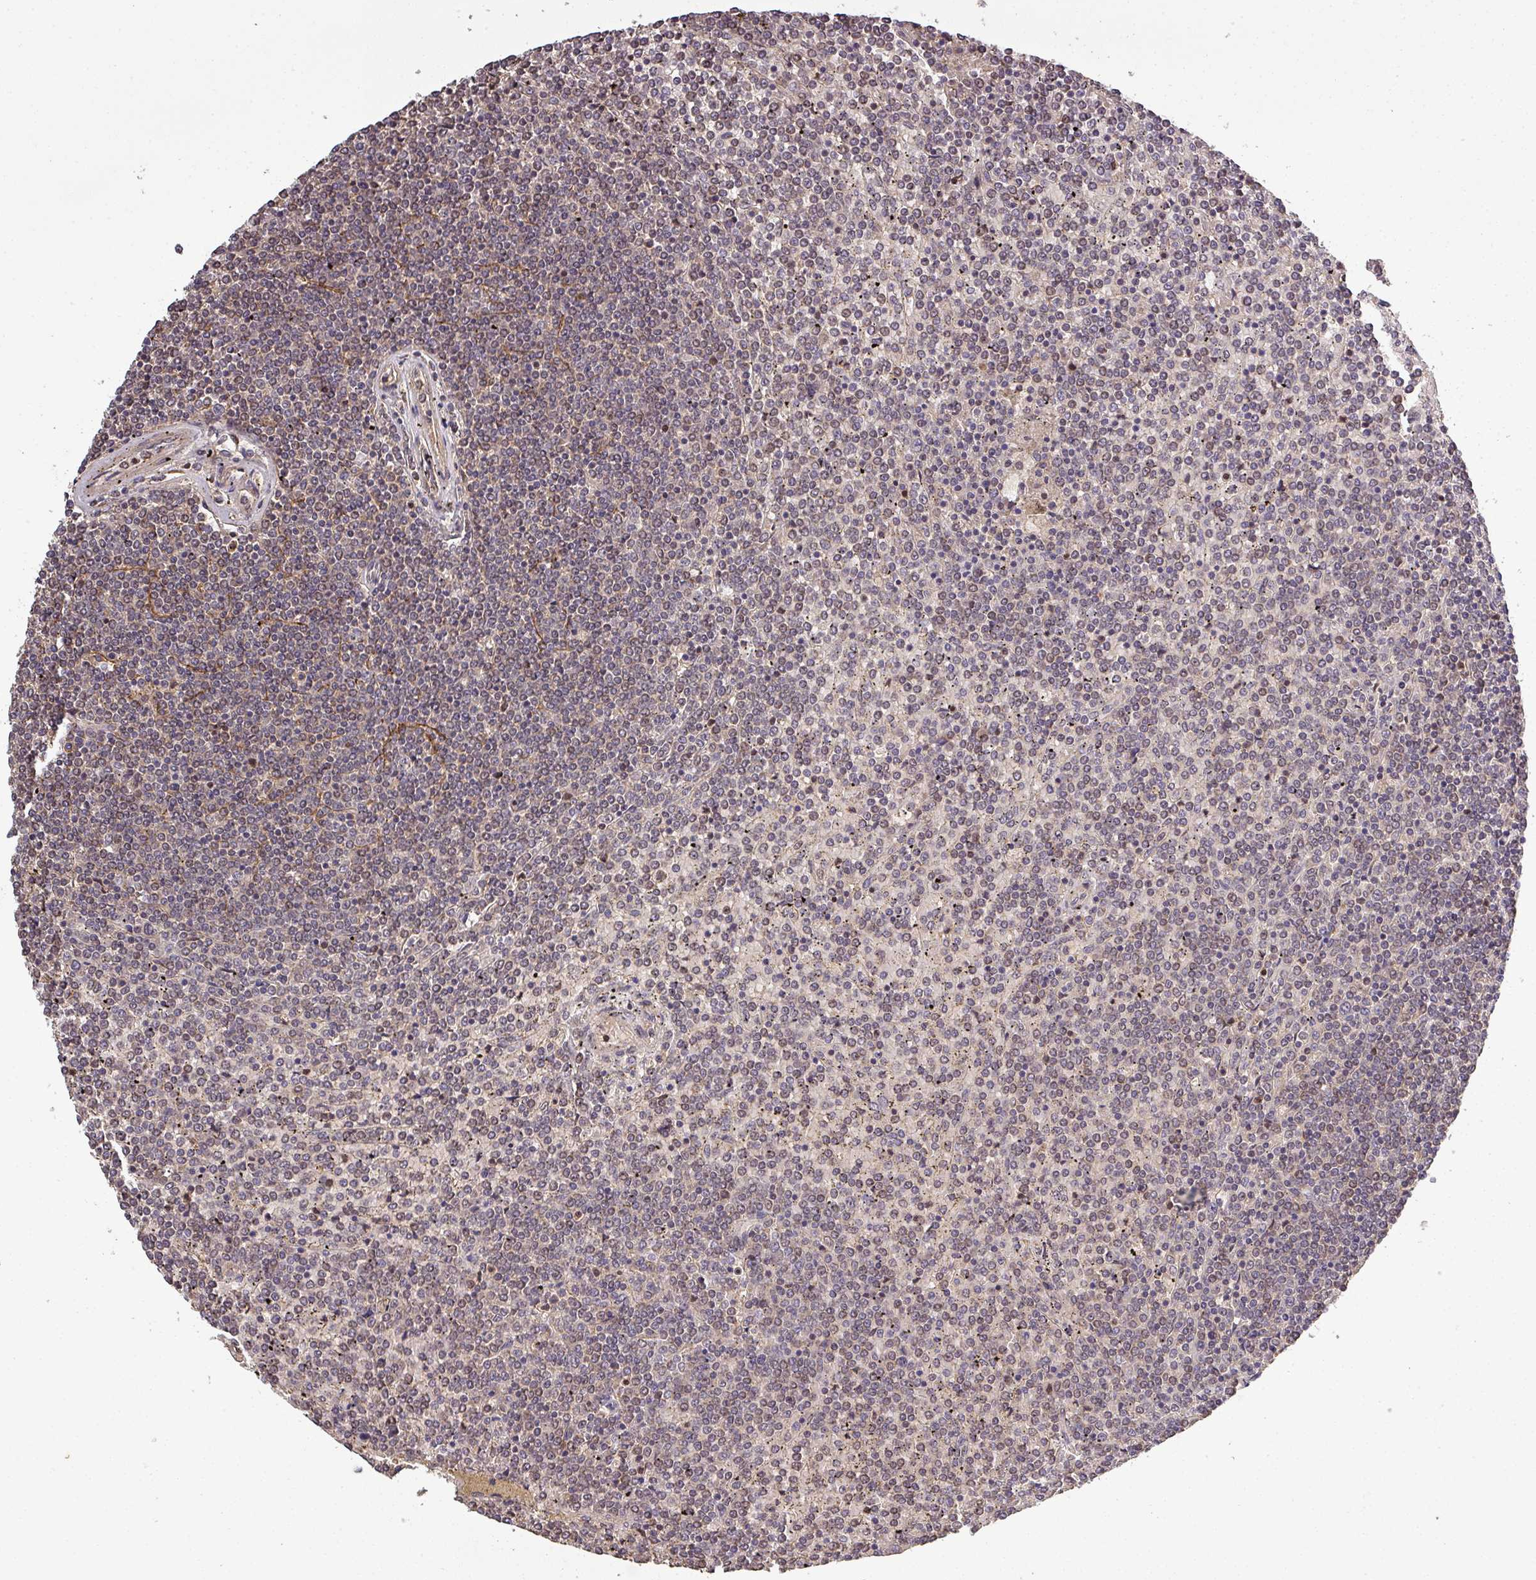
{"staining": {"intensity": "weak", "quantity": ">75%", "location": "cytoplasmic/membranous"}, "tissue": "lymphoma", "cell_type": "Tumor cells", "image_type": "cancer", "snomed": [{"axis": "morphology", "description": "Malignant lymphoma, non-Hodgkin's type, Low grade"}, {"axis": "topography", "description": "Spleen"}], "caption": "Human low-grade malignant lymphoma, non-Hodgkin's type stained with a brown dye displays weak cytoplasmic/membranous positive expression in about >75% of tumor cells.", "gene": "ISLR", "patient": {"sex": "female", "age": 19}}